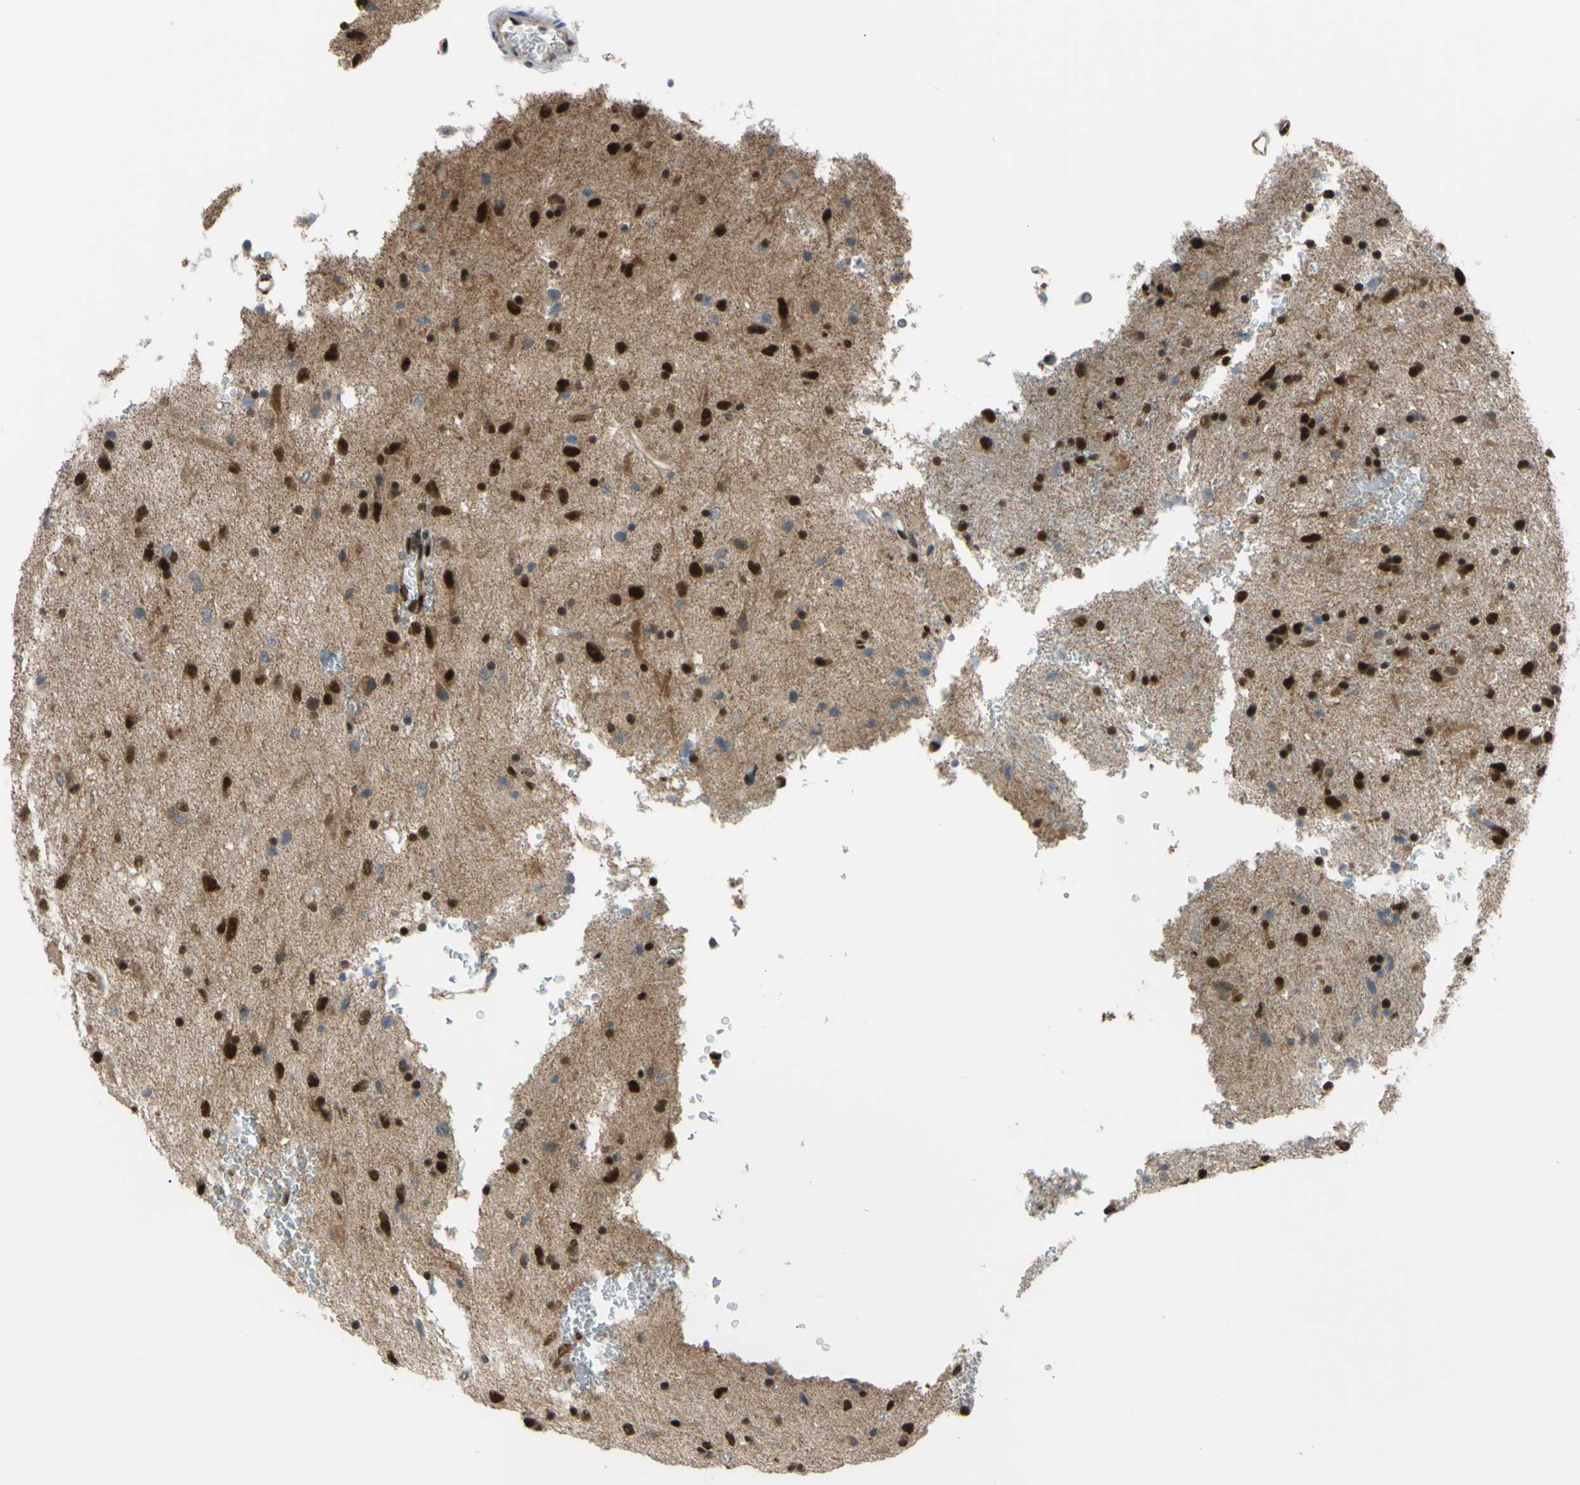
{"staining": {"intensity": "strong", "quantity": ">75%", "location": "nuclear"}, "tissue": "glioma", "cell_type": "Tumor cells", "image_type": "cancer", "snomed": [{"axis": "morphology", "description": "Glioma, malignant, Low grade"}, {"axis": "topography", "description": "Brain"}], "caption": "This micrograph reveals glioma stained with immunohistochemistry to label a protein in brown. The nuclear of tumor cells show strong positivity for the protein. Nuclei are counter-stained blue.", "gene": "FKBP5", "patient": {"sex": "male", "age": 77}}